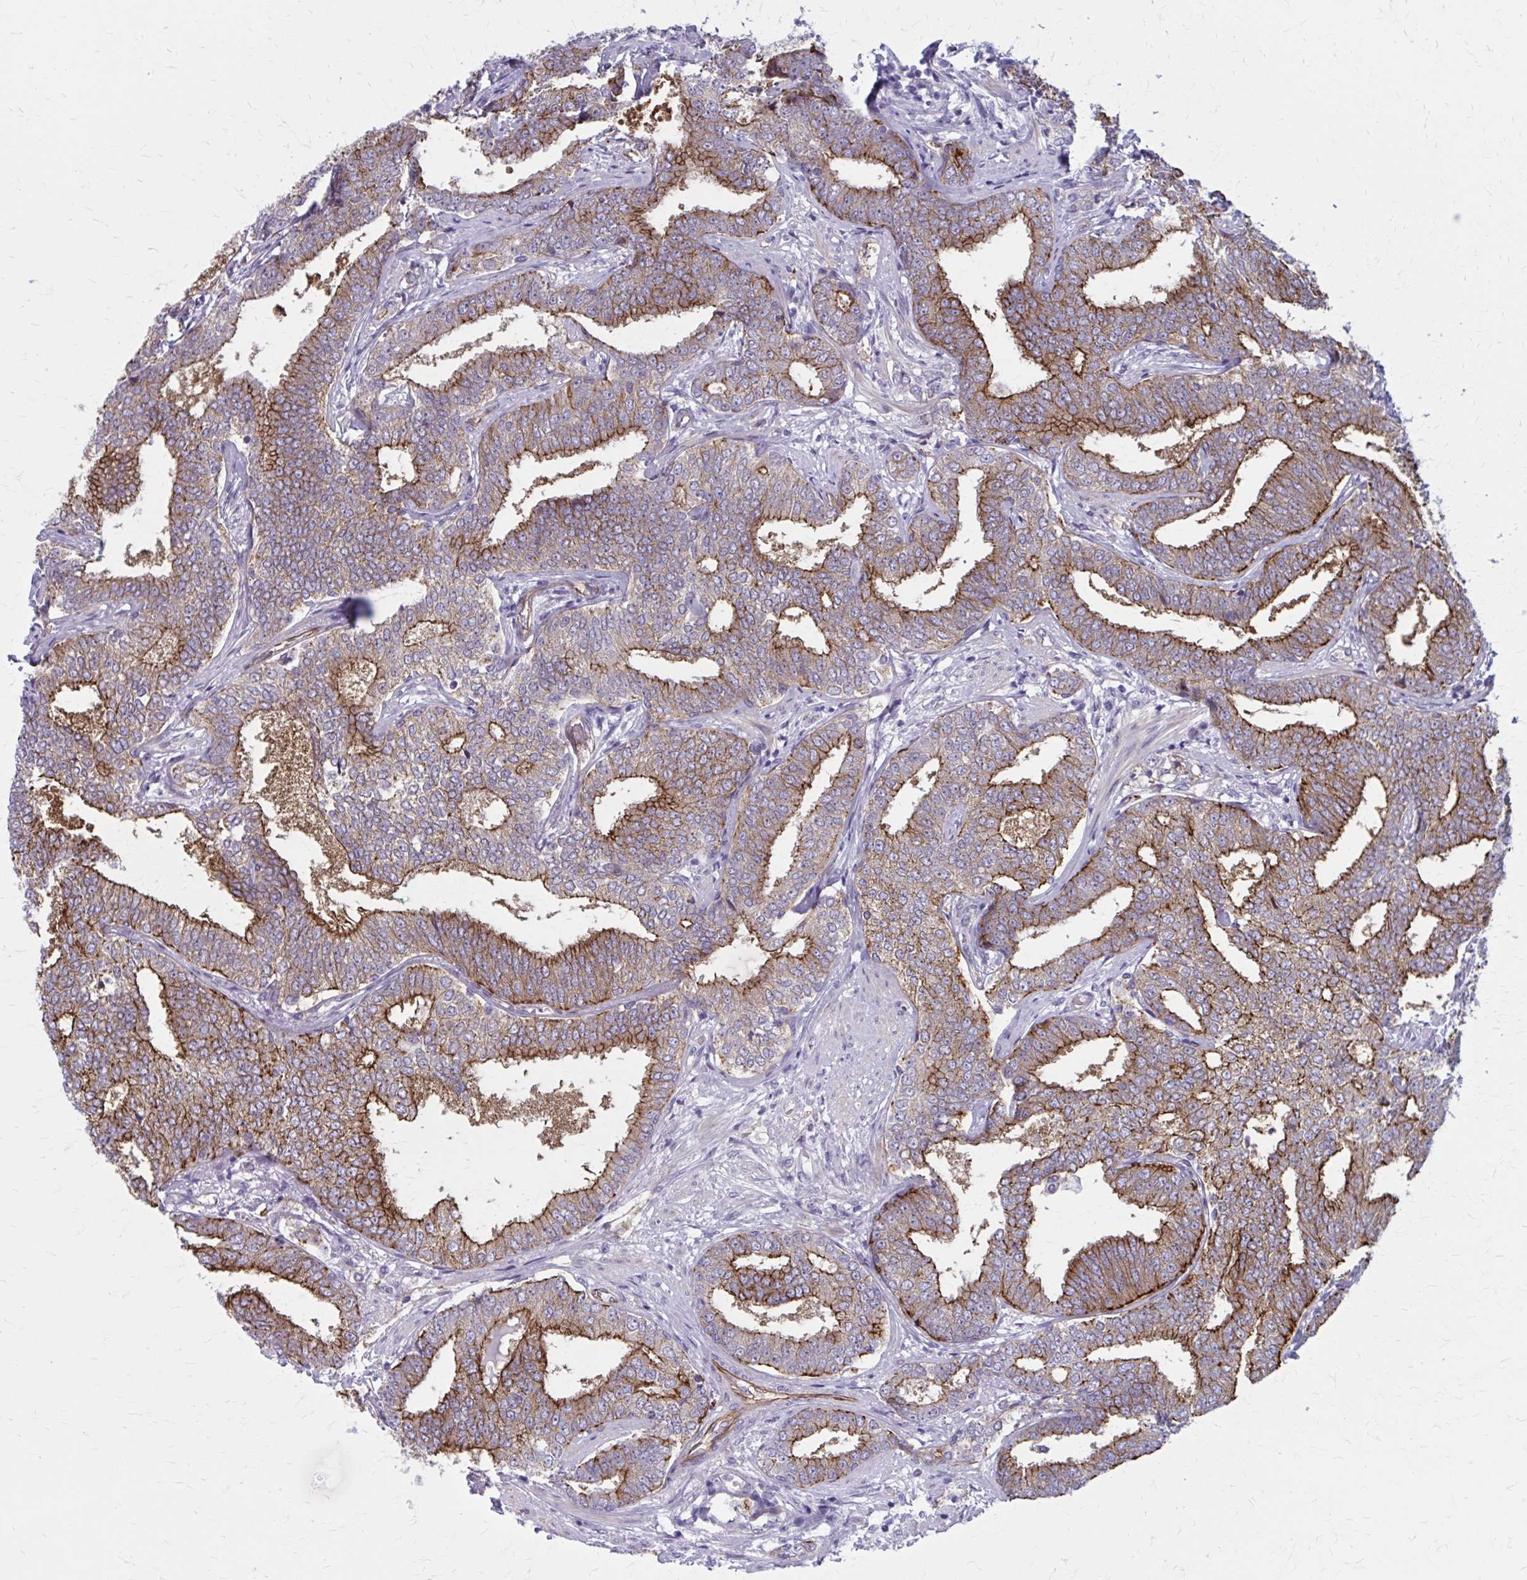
{"staining": {"intensity": "moderate", "quantity": ">75%", "location": "cytoplasmic/membranous"}, "tissue": "prostate cancer", "cell_type": "Tumor cells", "image_type": "cancer", "snomed": [{"axis": "morphology", "description": "Adenocarcinoma, High grade"}, {"axis": "topography", "description": "Prostate"}], "caption": "The micrograph displays staining of prostate cancer (high-grade adenocarcinoma), revealing moderate cytoplasmic/membranous protein positivity (brown color) within tumor cells. The staining was performed using DAB (3,3'-diaminobenzidine) to visualize the protein expression in brown, while the nuclei were stained in blue with hematoxylin (Magnification: 20x).", "gene": "ZDHHC7", "patient": {"sex": "male", "age": 72}}